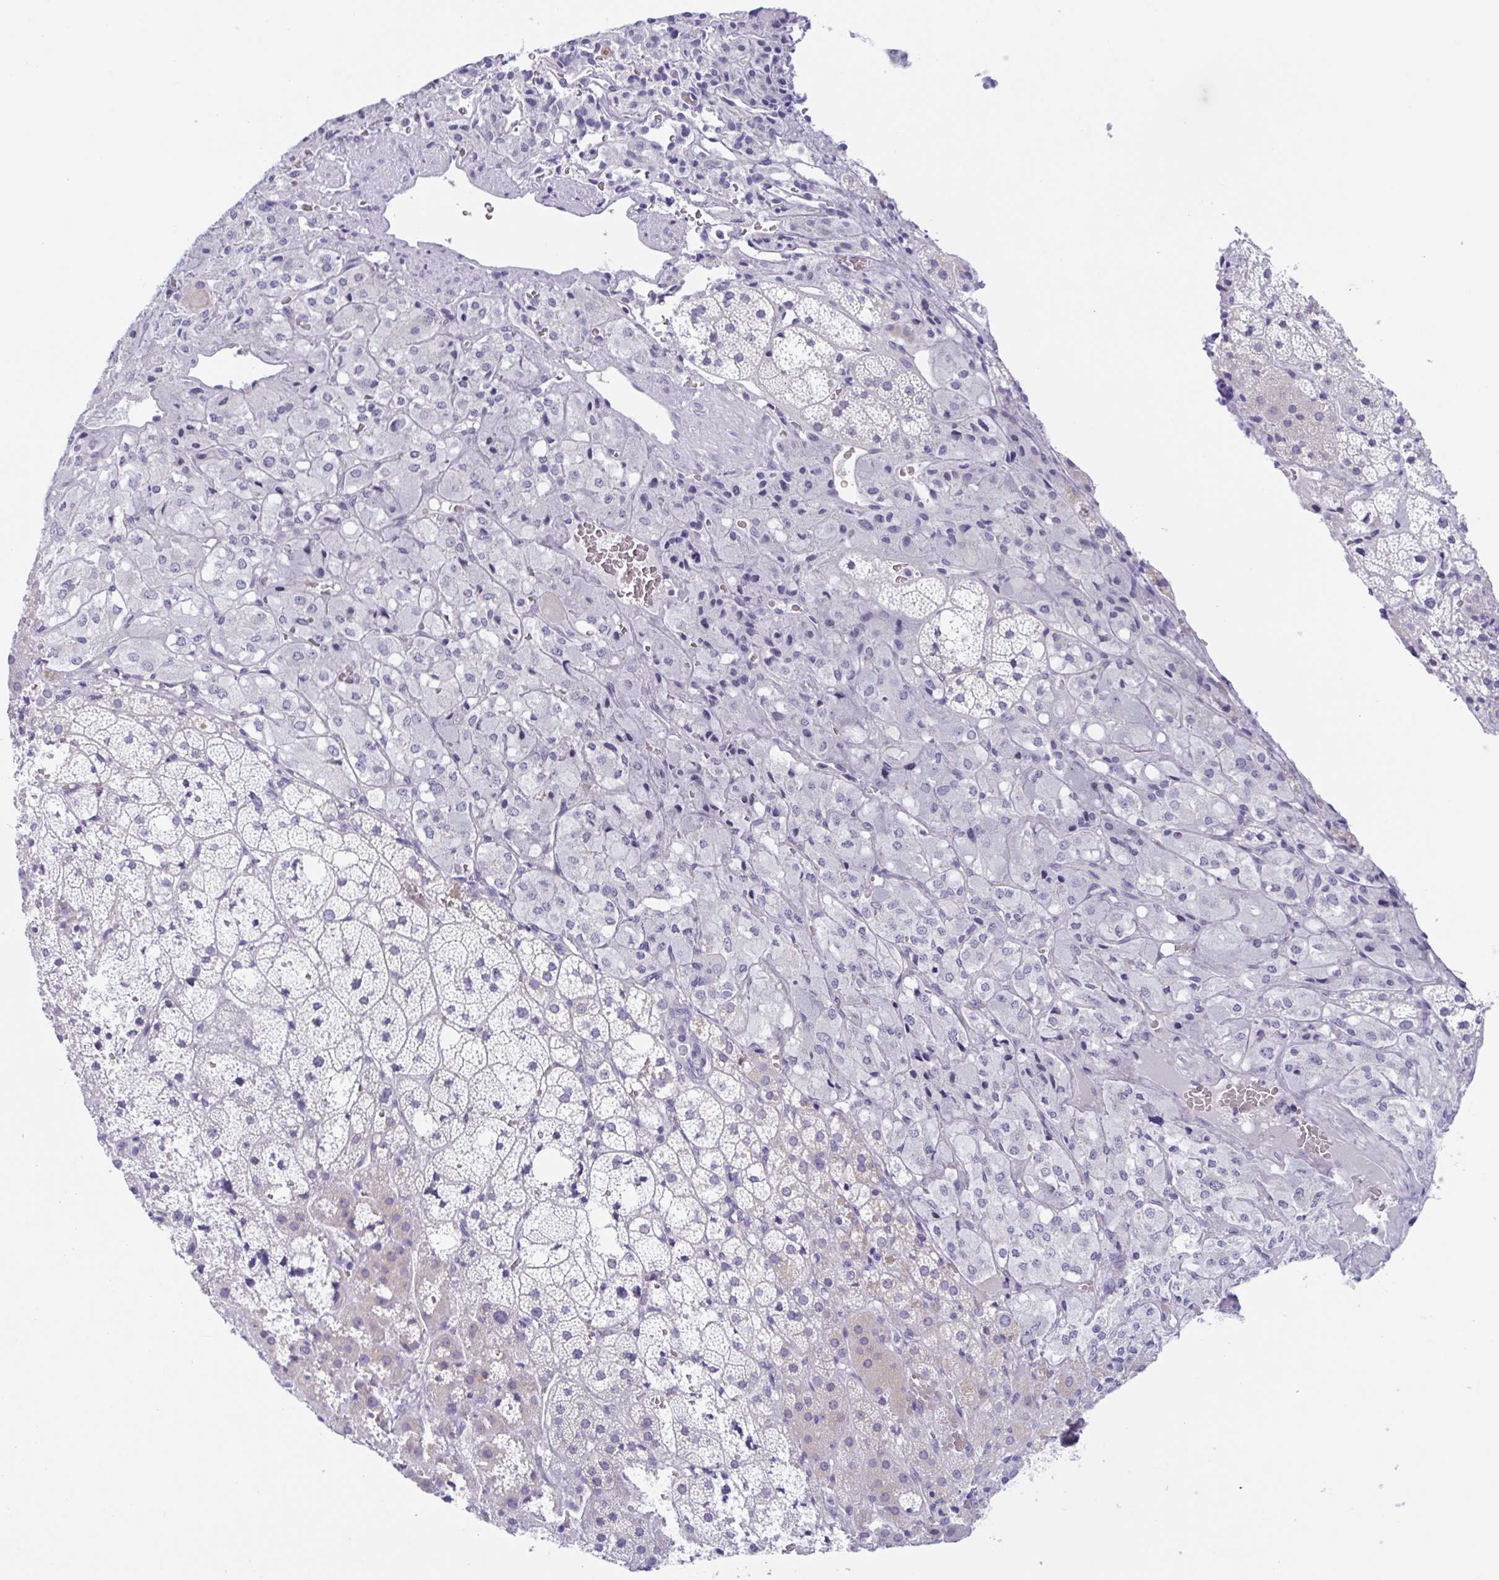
{"staining": {"intensity": "negative", "quantity": "none", "location": "none"}, "tissue": "adrenal gland", "cell_type": "Glandular cells", "image_type": "normal", "snomed": [{"axis": "morphology", "description": "Normal tissue, NOS"}, {"axis": "topography", "description": "Adrenal gland"}], "caption": "DAB (3,3'-diaminobenzidine) immunohistochemical staining of normal human adrenal gland exhibits no significant expression in glandular cells. (Stains: DAB IHC with hematoxylin counter stain, Microscopy: brightfield microscopy at high magnification).", "gene": "OR6N2", "patient": {"sex": "male", "age": 53}}